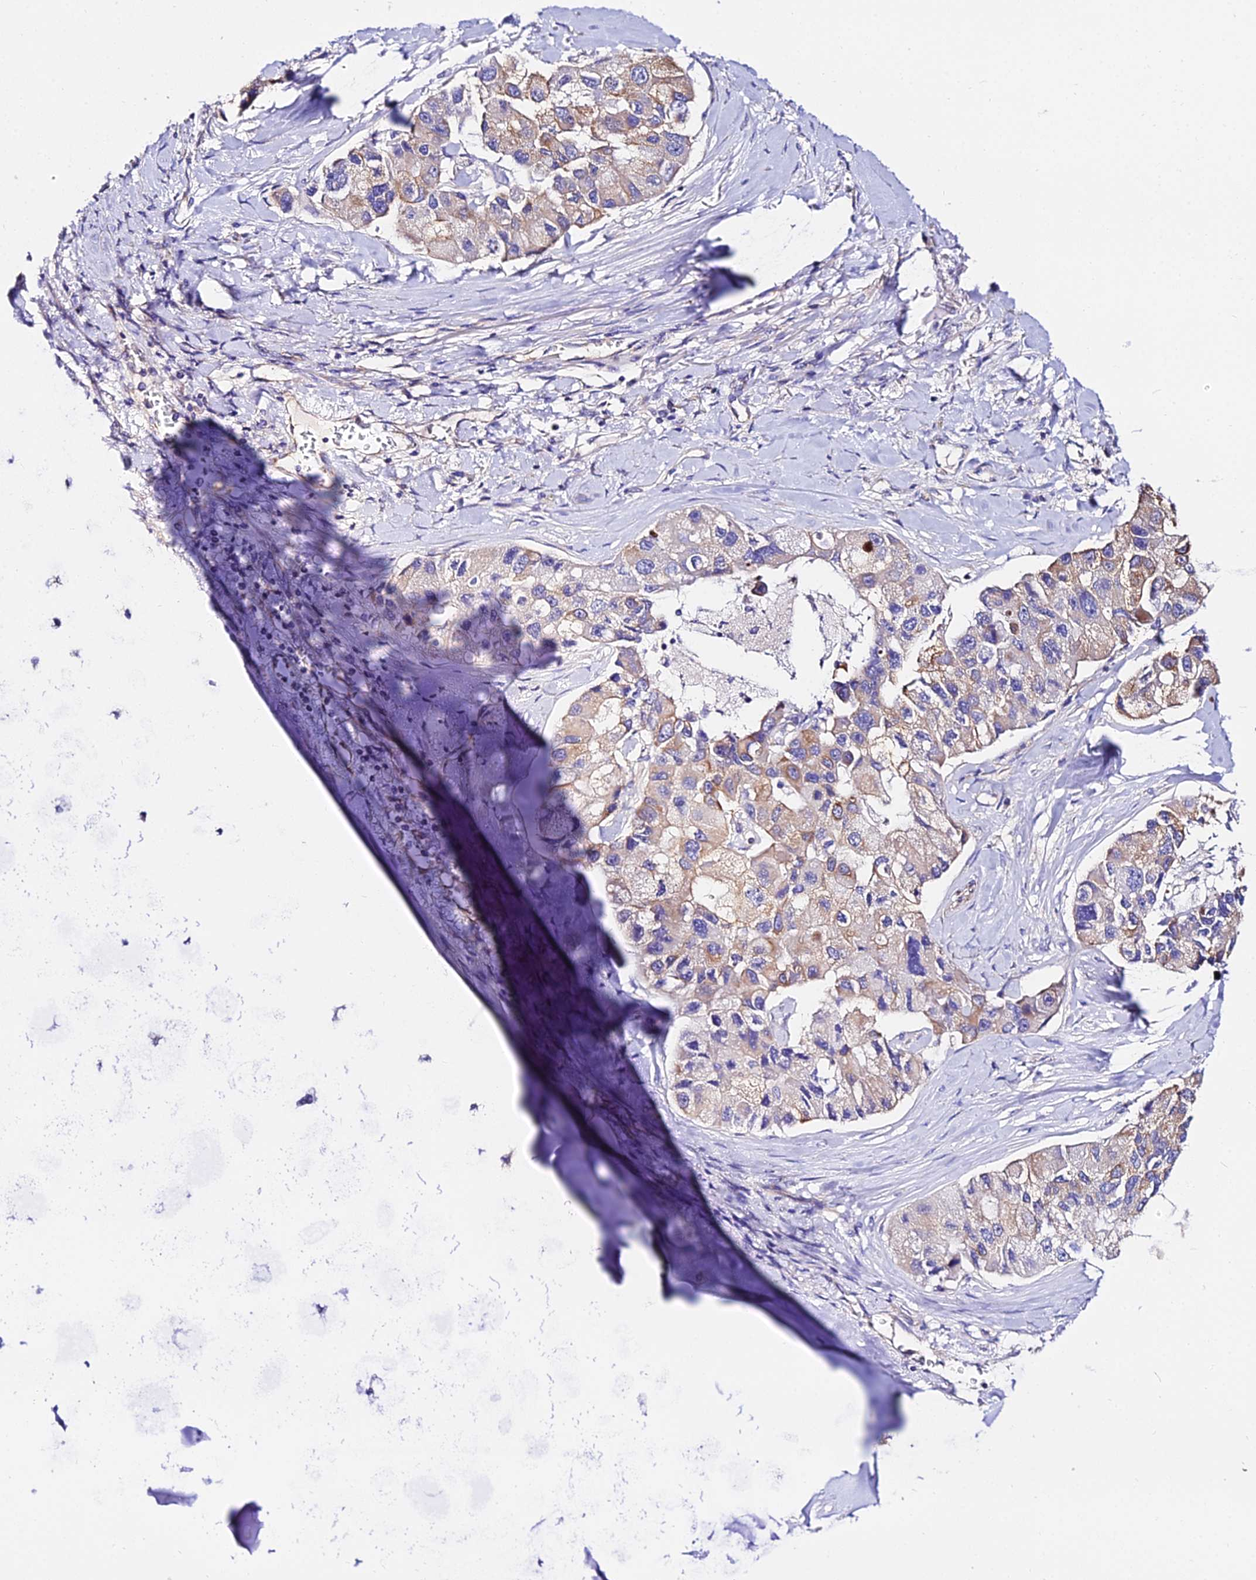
{"staining": {"intensity": "moderate", "quantity": "<25%", "location": "cytoplasmic/membranous"}, "tissue": "lung cancer", "cell_type": "Tumor cells", "image_type": "cancer", "snomed": [{"axis": "morphology", "description": "Adenocarcinoma, NOS"}, {"axis": "topography", "description": "Lung"}], "caption": "Protein expression by immunohistochemistry (IHC) reveals moderate cytoplasmic/membranous positivity in about <25% of tumor cells in lung adenocarcinoma.", "gene": "DAW1", "patient": {"sex": "female", "age": 54}}